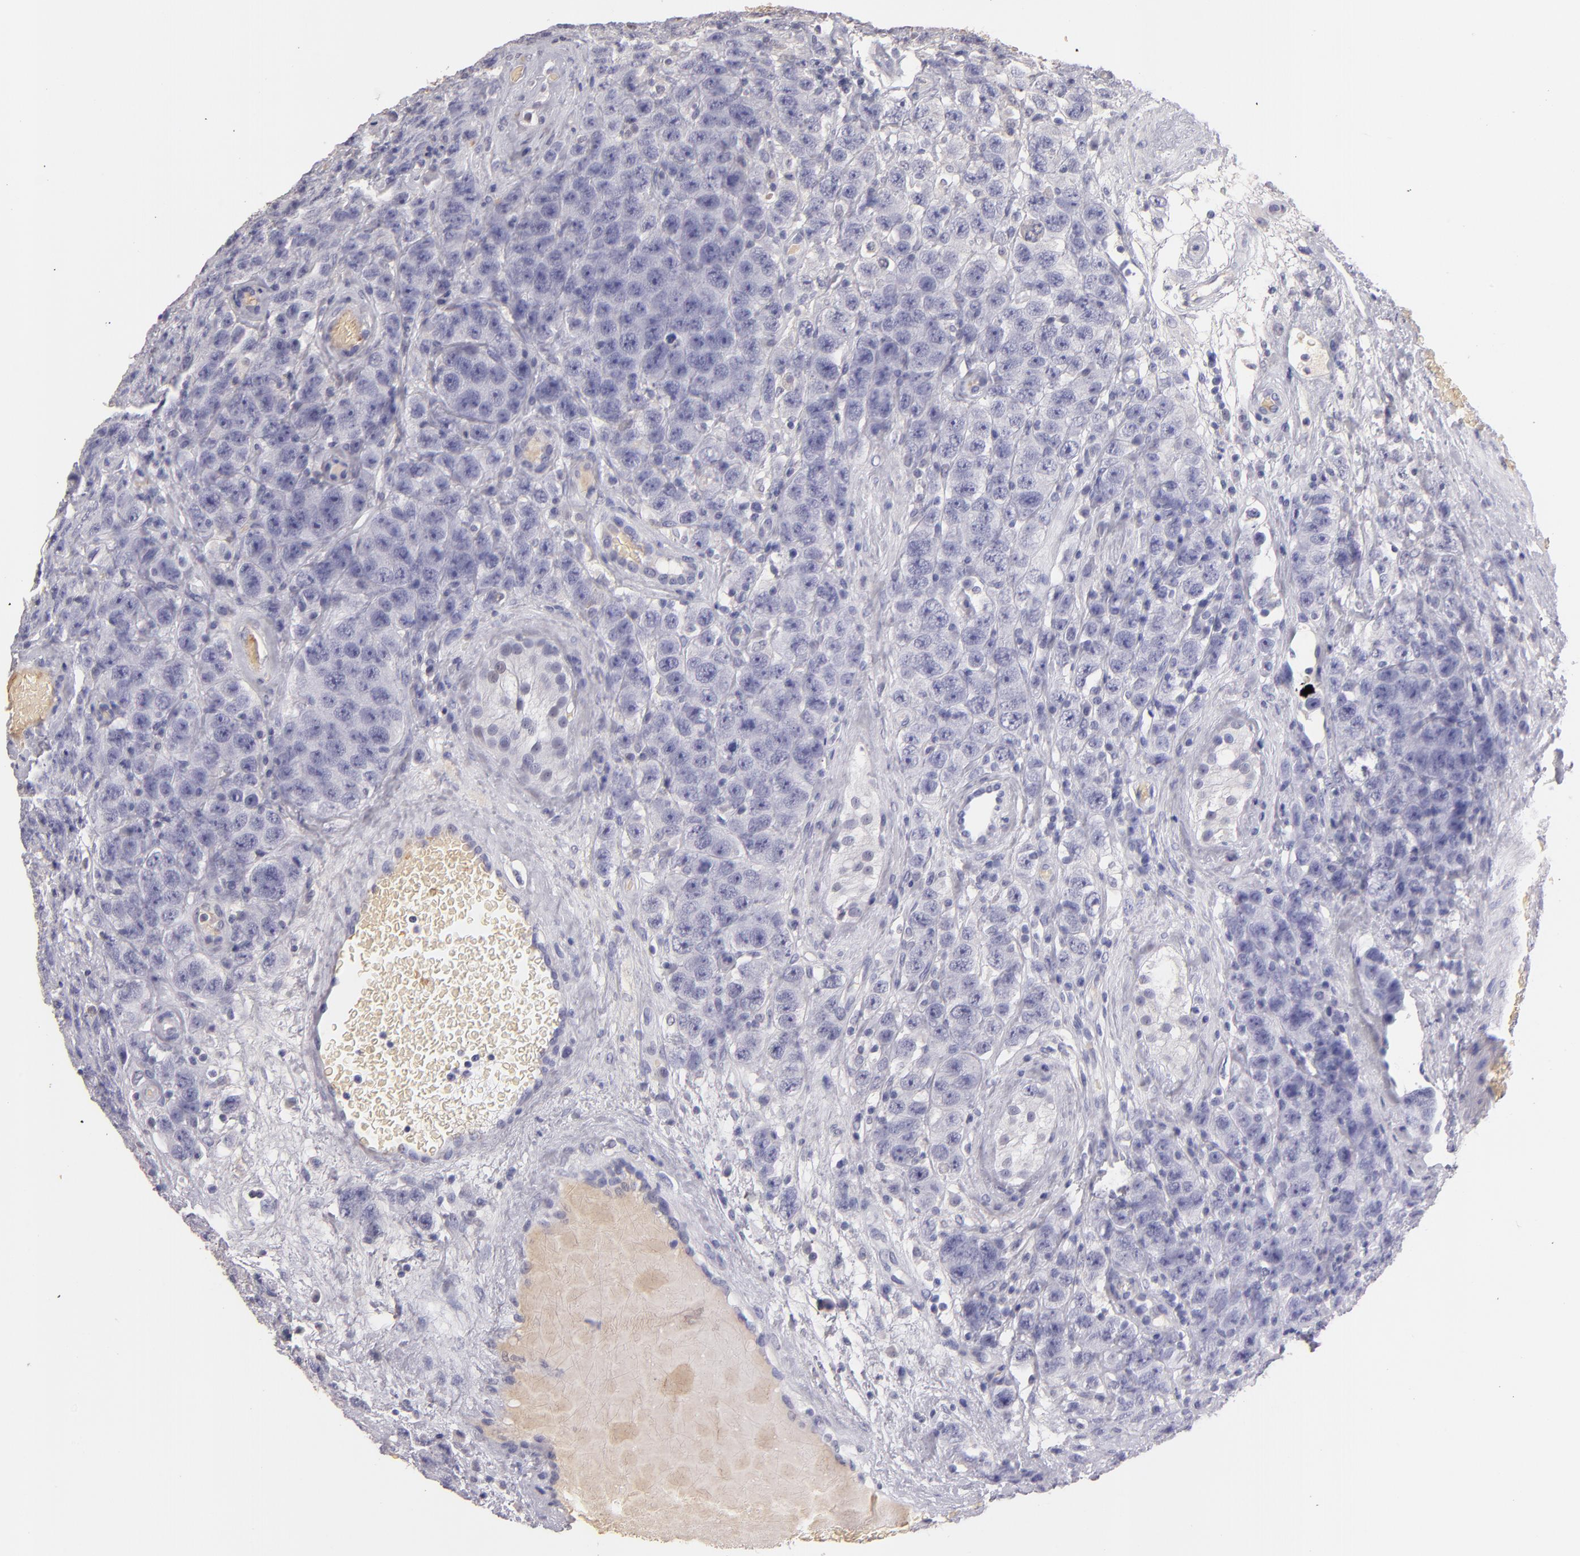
{"staining": {"intensity": "weak", "quantity": "<25%", "location": "cytoplasmic/membranous"}, "tissue": "testis cancer", "cell_type": "Tumor cells", "image_type": "cancer", "snomed": [{"axis": "morphology", "description": "Seminoma, NOS"}, {"axis": "topography", "description": "Testis"}], "caption": "The micrograph exhibits no significant staining in tumor cells of seminoma (testis).", "gene": "SERPINC1", "patient": {"sex": "male", "age": 52}}